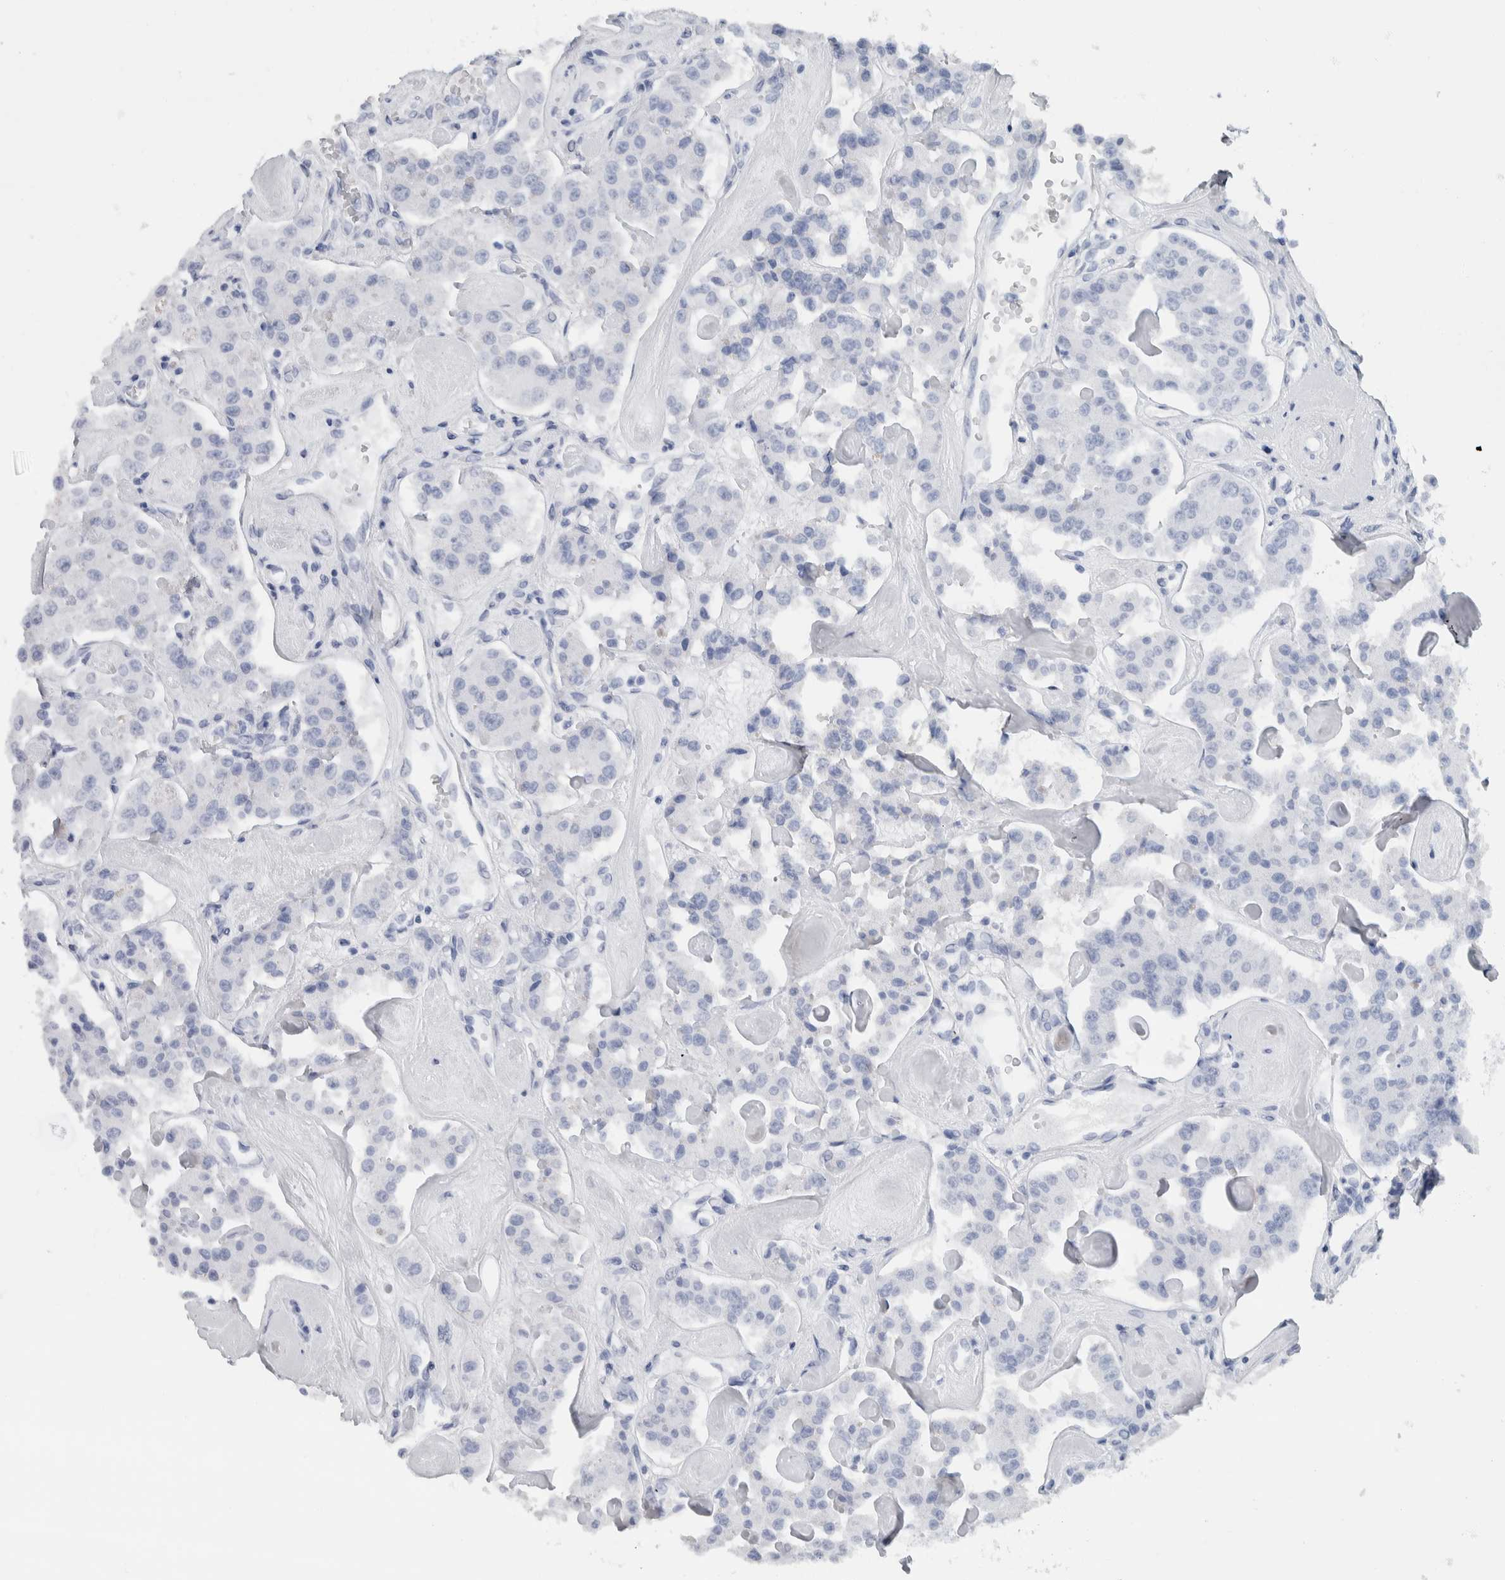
{"staining": {"intensity": "negative", "quantity": "none", "location": "none"}, "tissue": "carcinoid", "cell_type": "Tumor cells", "image_type": "cancer", "snomed": [{"axis": "morphology", "description": "Carcinoid, malignant, NOS"}, {"axis": "topography", "description": "Pancreas"}], "caption": "The IHC photomicrograph has no significant expression in tumor cells of carcinoid (malignant) tissue. The staining was performed using DAB (3,3'-diaminobenzidine) to visualize the protein expression in brown, while the nuclei were stained in blue with hematoxylin (Magnification: 20x).", "gene": "NEFM", "patient": {"sex": "male", "age": 41}}